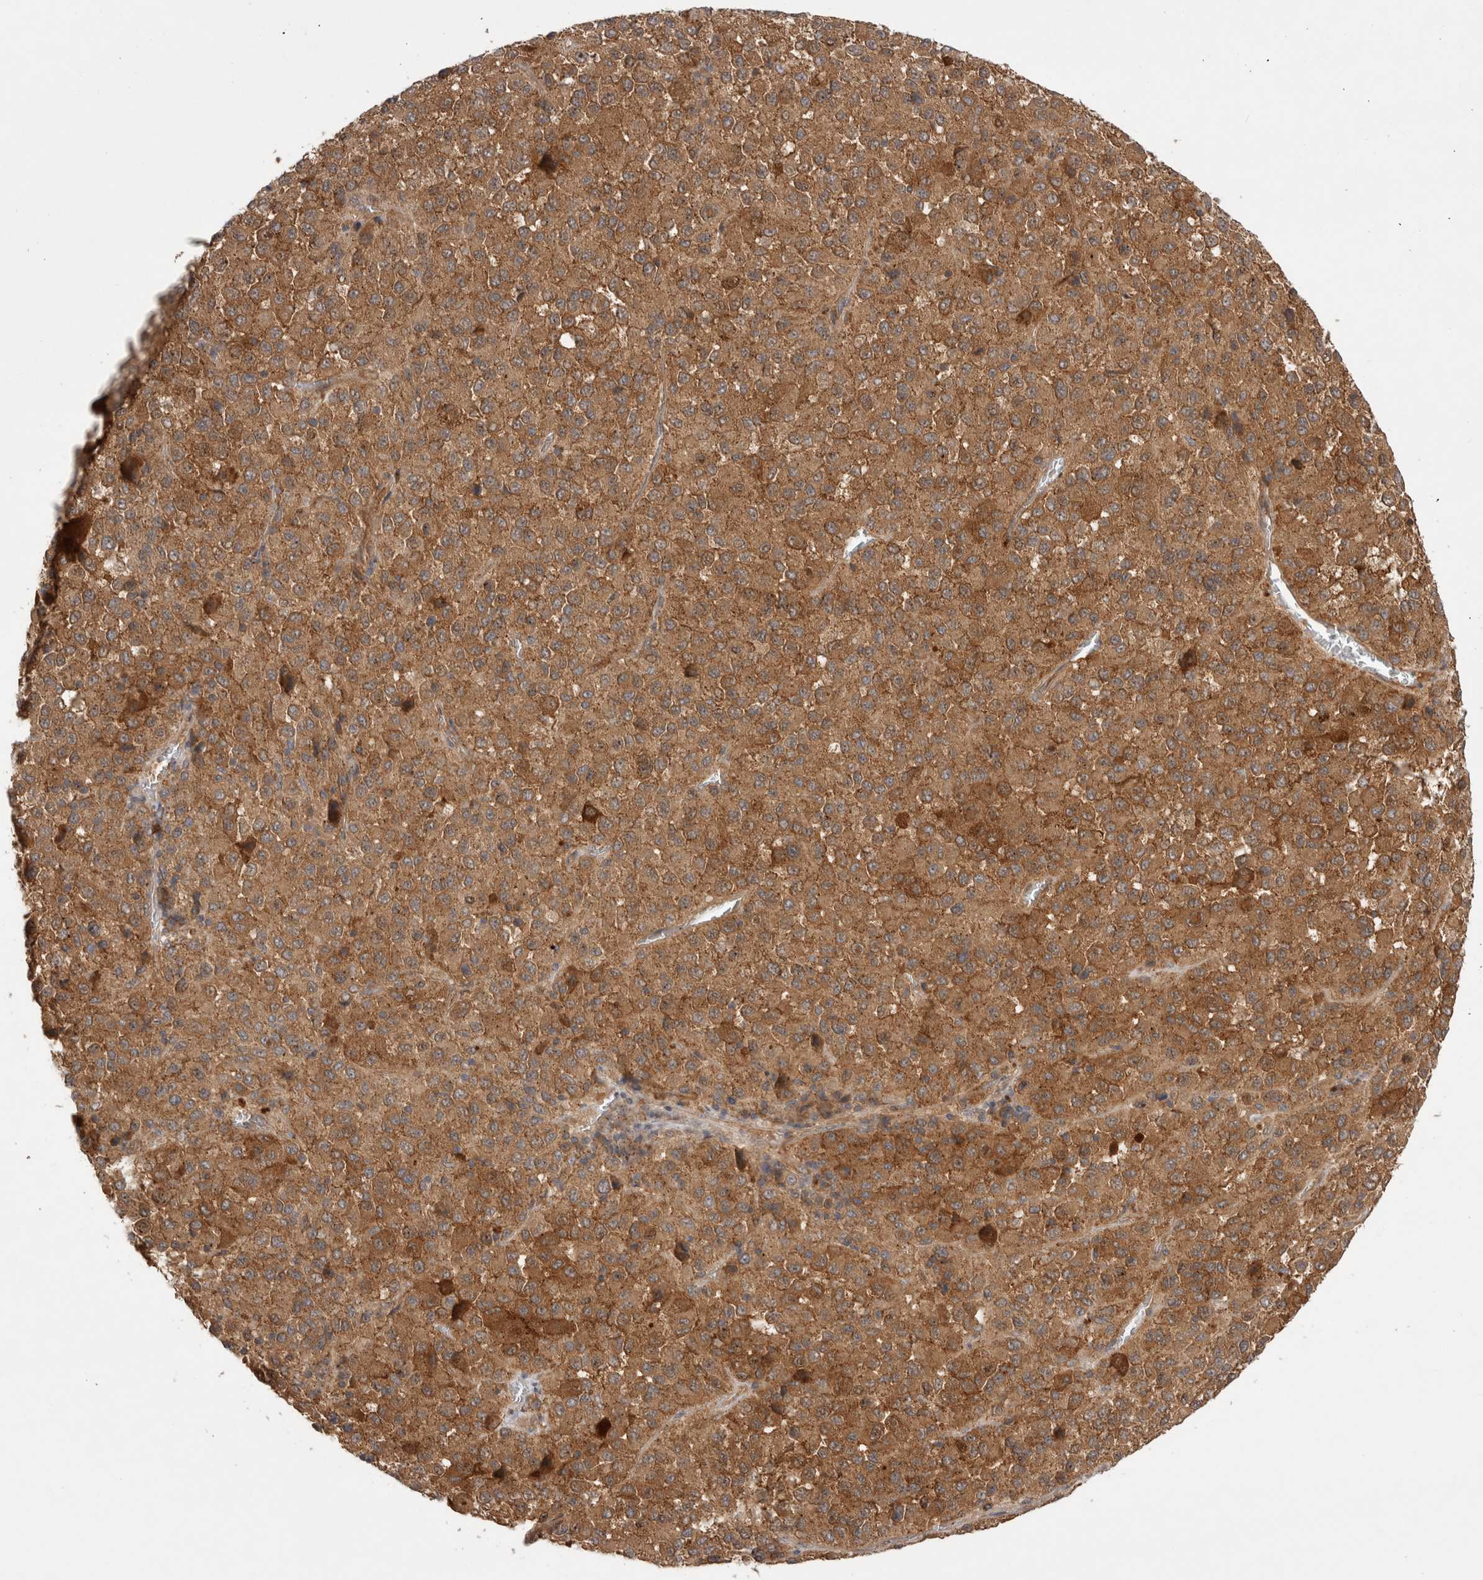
{"staining": {"intensity": "moderate", "quantity": ">75%", "location": "cytoplasmic/membranous"}, "tissue": "melanoma", "cell_type": "Tumor cells", "image_type": "cancer", "snomed": [{"axis": "morphology", "description": "Malignant melanoma, Metastatic site"}, {"axis": "topography", "description": "Lung"}], "caption": "A medium amount of moderate cytoplasmic/membranous positivity is present in approximately >75% of tumor cells in melanoma tissue.", "gene": "VPS28", "patient": {"sex": "male", "age": 64}}